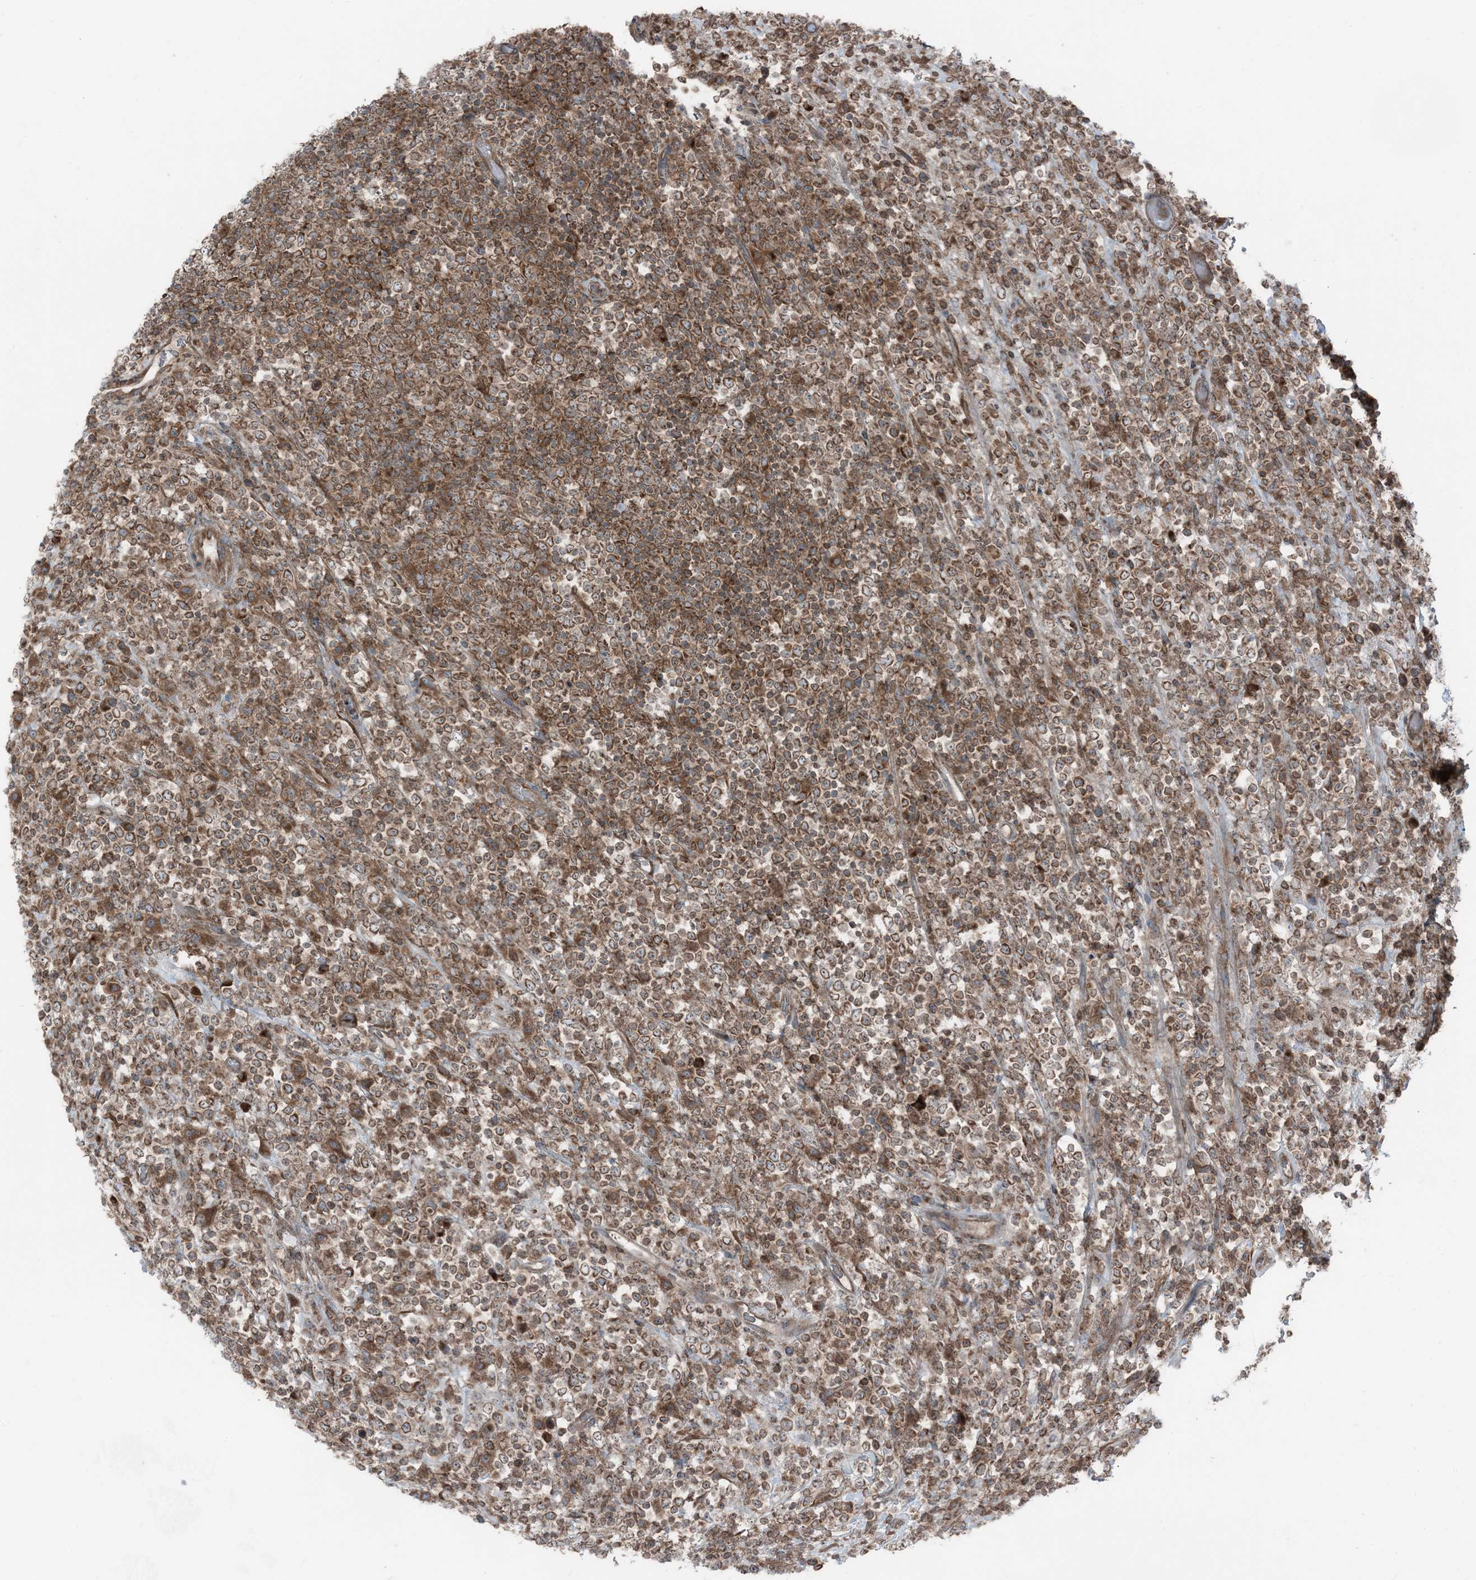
{"staining": {"intensity": "moderate", "quantity": ">75%", "location": "cytoplasmic/membranous"}, "tissue": "lymphoma", "cell_type": "Tumor cells", "image_type": "cancer", "snomed": [{"axis": "morphology", "description": "Malignant lymphoma, non-Hodgkin's type, High grade"}, {"axis": "topography", "description": "Colon"}], "caption": "Tumor cells exhibit moderate cytoplasmic/membranous staining in approximately >75% of cells in lymphoma.", "gene": "RAB3GAP1", "patient": {"sex": "female", "age": 53}}